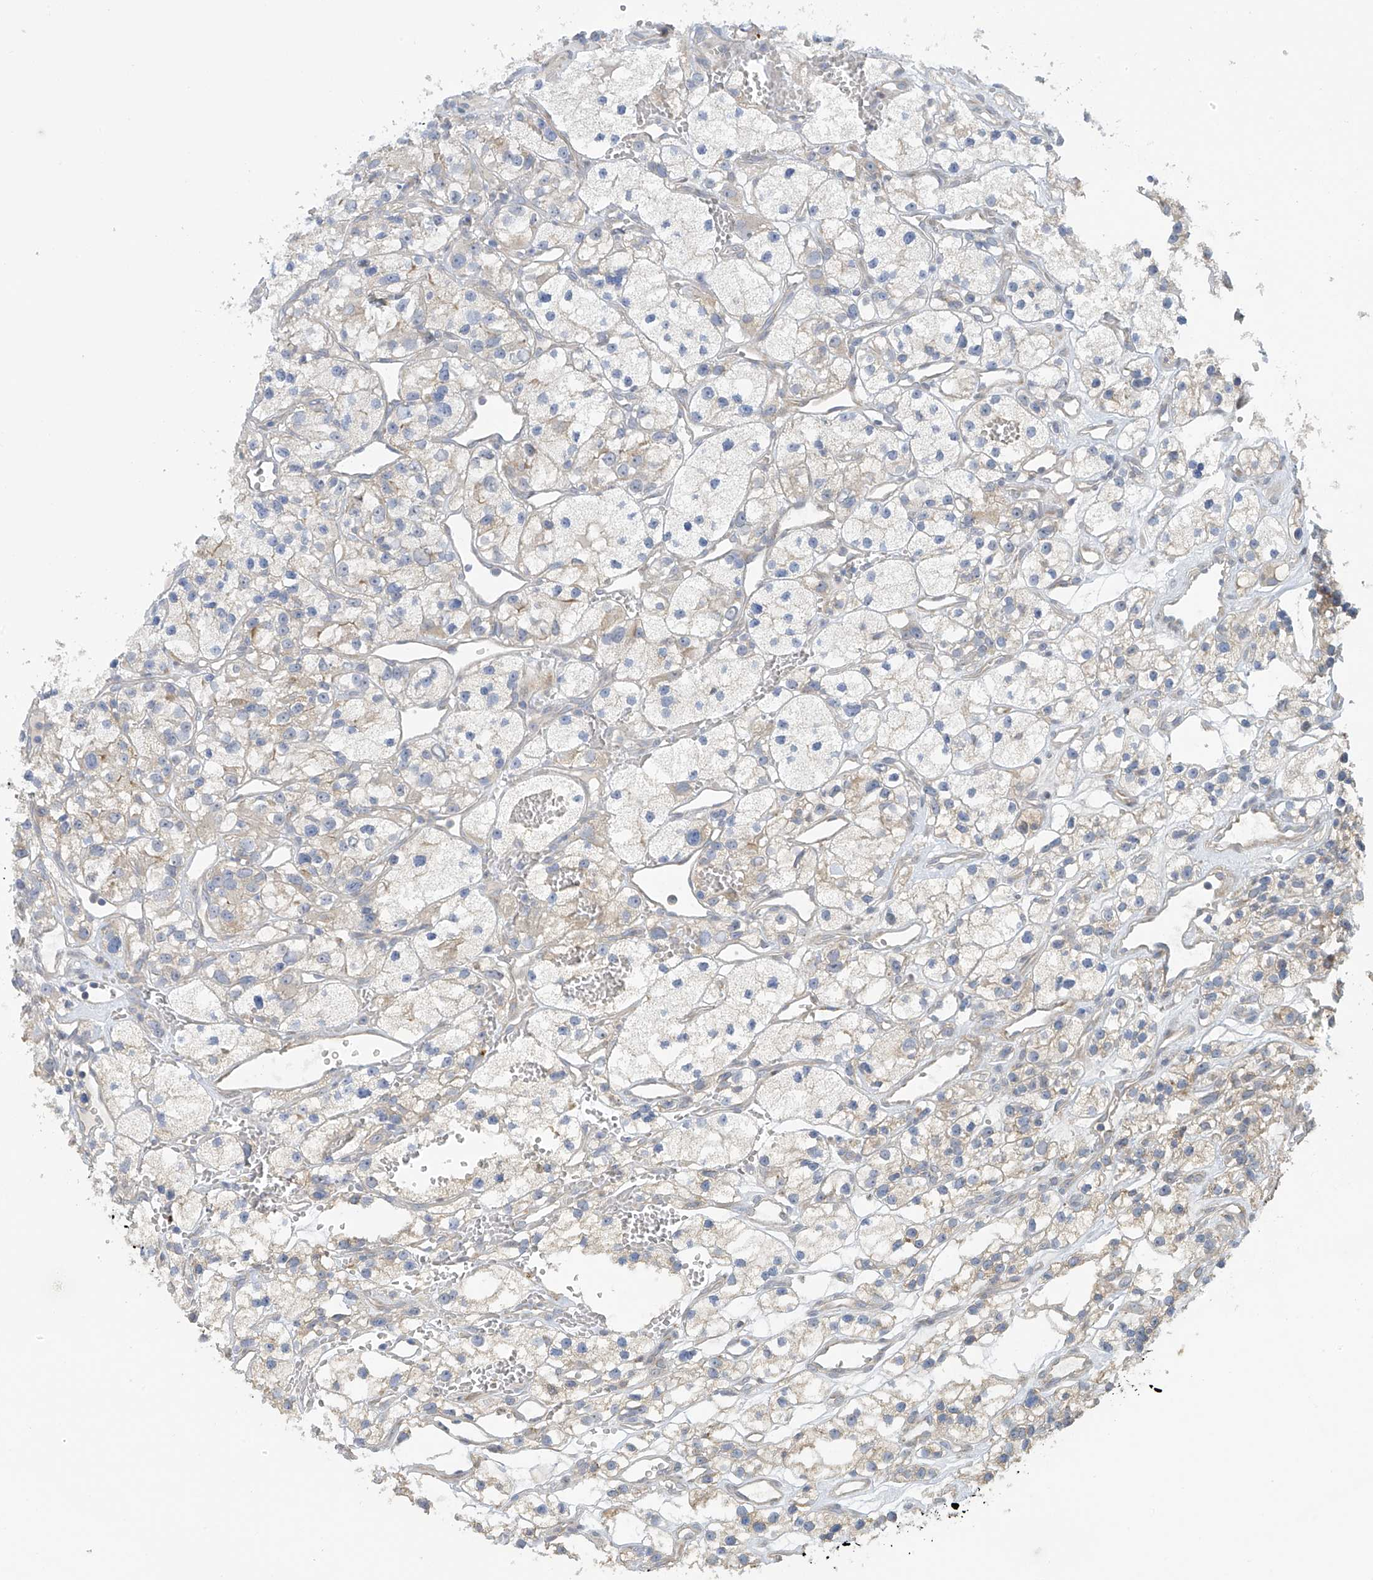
{"staining": {"intensity": "negative", "quantity": "none", "location": "none"}, "tissue": "renal cancer", "cell_type": "Tumor cells", "image_type": "cancer", "snomed": [{"axis": "morphology", "description": "Adenocarcinoma, NOS"}, {"axis": "topography", "description": "Kidney"}], "caption": "Immunohistochemistry photomicrograph of neoplastic tissue: renal cancer stained with DAB (3,3'-diaminobenzidine) exhibits no significant protein staining in tumor cells. (Brightfield microscopy of DAB IHC at high magnification).", "gene": "ZNF641", "patient": {"sex": "female", "age": 57}}